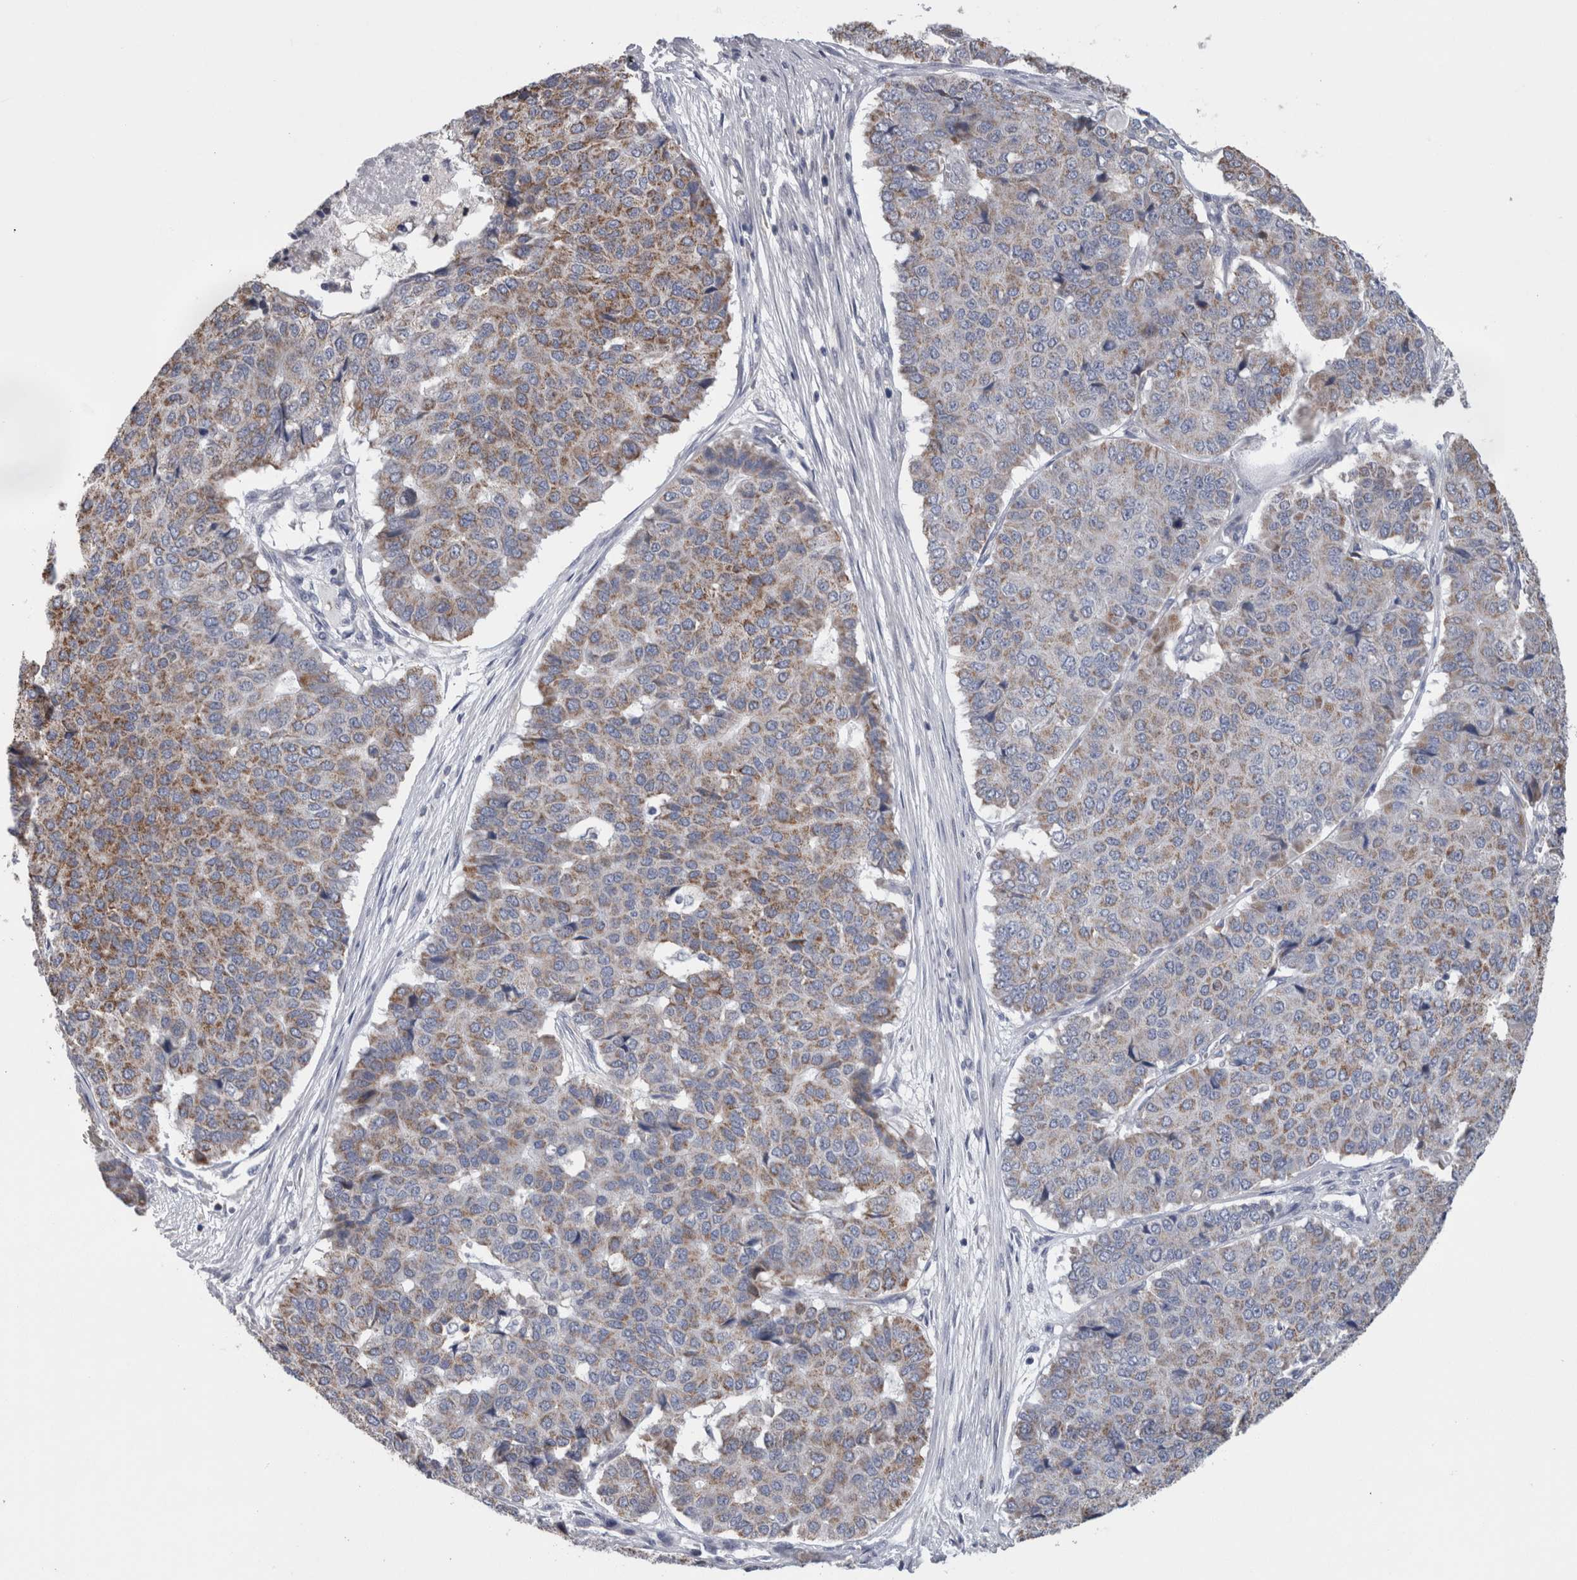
{"staining": {"intensity": "moderate", "quantity": "25%-75%", "location": "cytoplasmic/membranous"}, "tissue": "pancreatic cancer", "cell_type": "Tumor cells", "image_type": "cancer", "snomed": [{"axis": "morphology", "description": "Adenocarcinoma, NOS"}, {"axis": "topography", "description": "Pancreas"}], "caption": "Brown immunohistochemical staining in adenocarcinoma (pancreatic) shows moderate cytoplasmic/membranous positivity in approximately 25%-75% of tumor cells.", "gene": "GDAP1", "patient": {"sex": "male", "age": 50}}